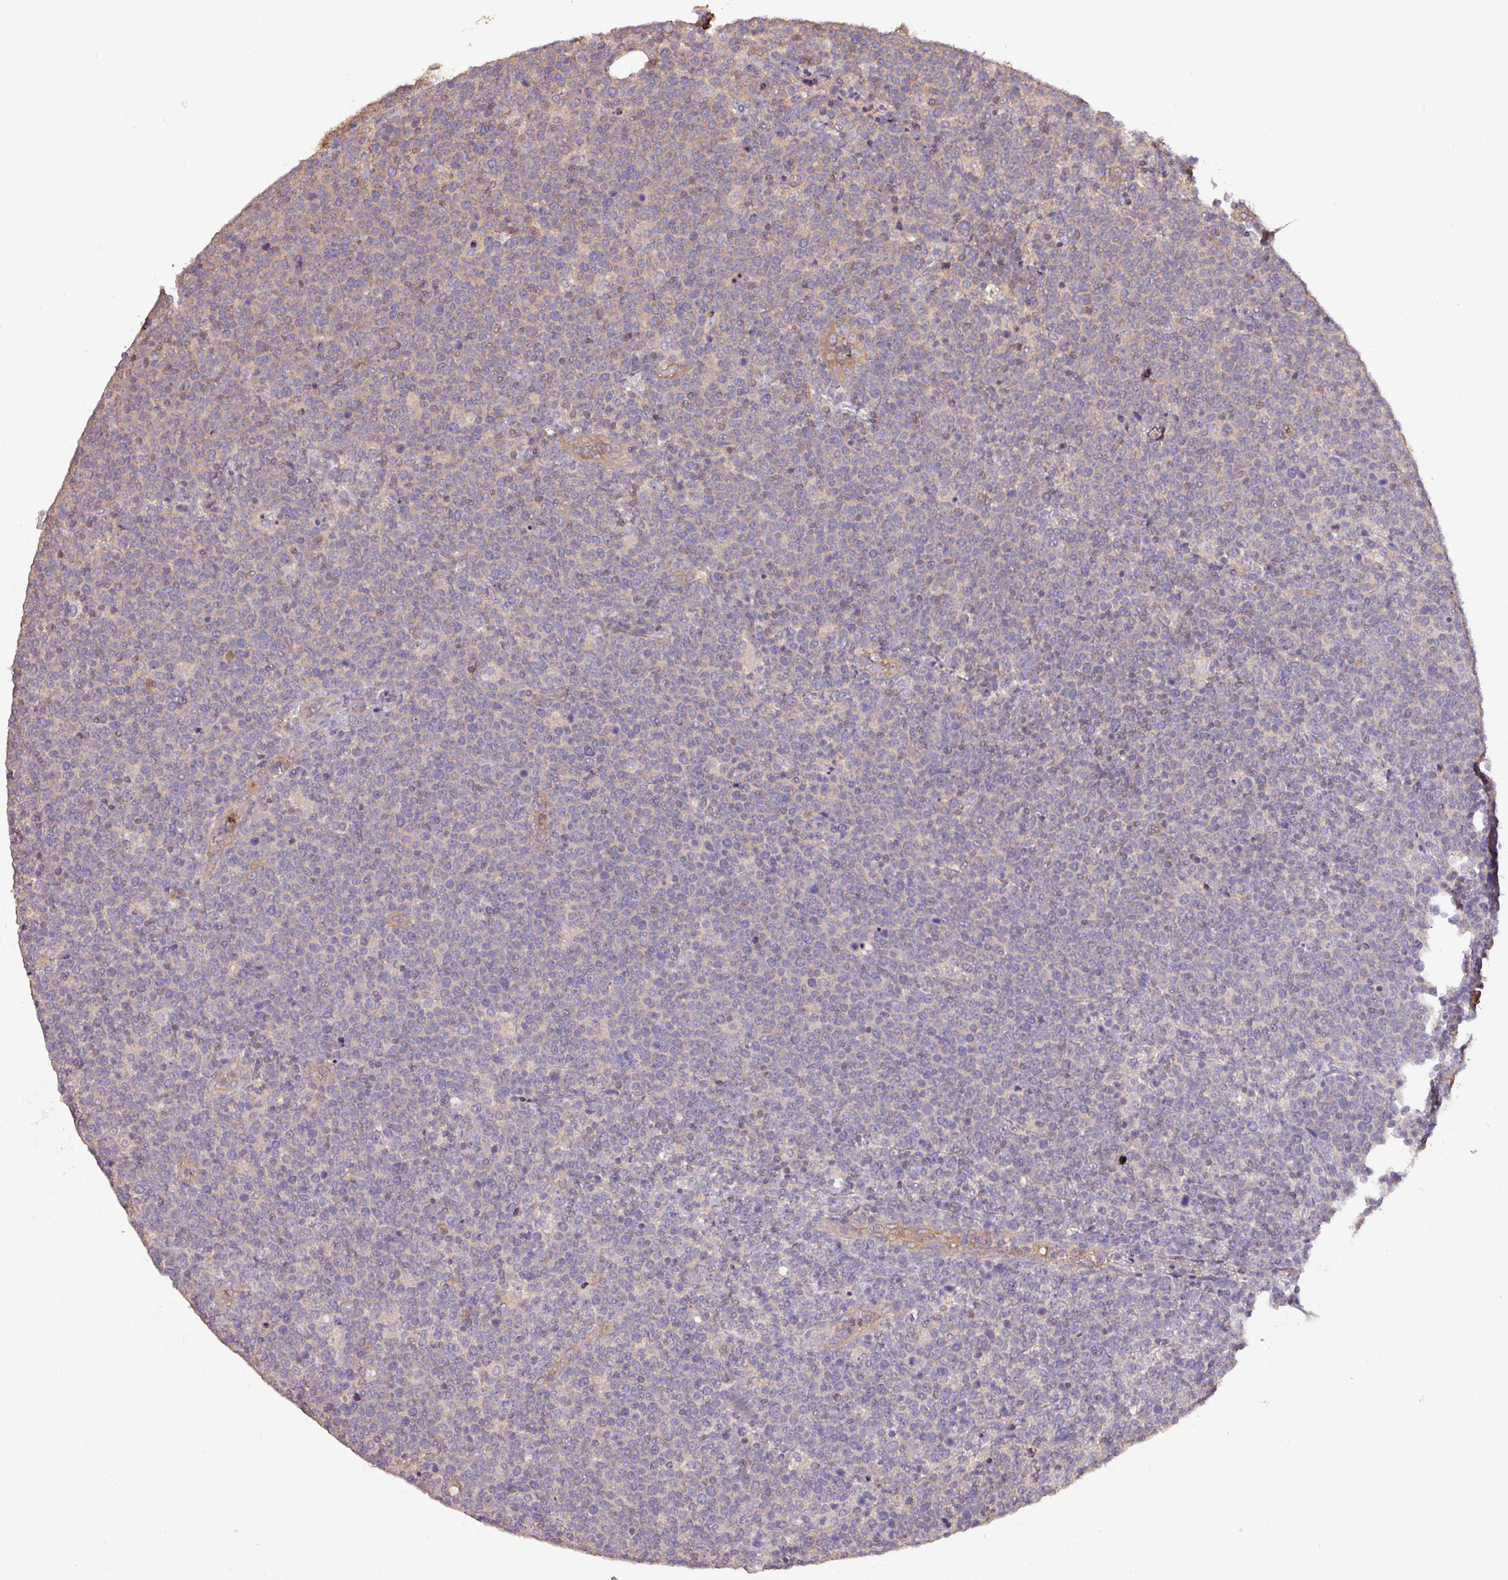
{"staining": {"intensity": "negative", "quantity": "none", "location": "none"}, "tissue": "lymphoma", "cell_type": "Tumor cells", "image_type": "cancer", "snomed": [{"axis": "morphology", "description": "Malignant lymphoma, non-Hodgkin's type, High grade"}, {"axis": "topography", "description": "Lymph node"}], "caption": "The immunohistochemistry image has no significant staining in tumor cells of lymphoma tissue.", "gene": "CALML4", "patient": {"sex": "male", "age": 61}}